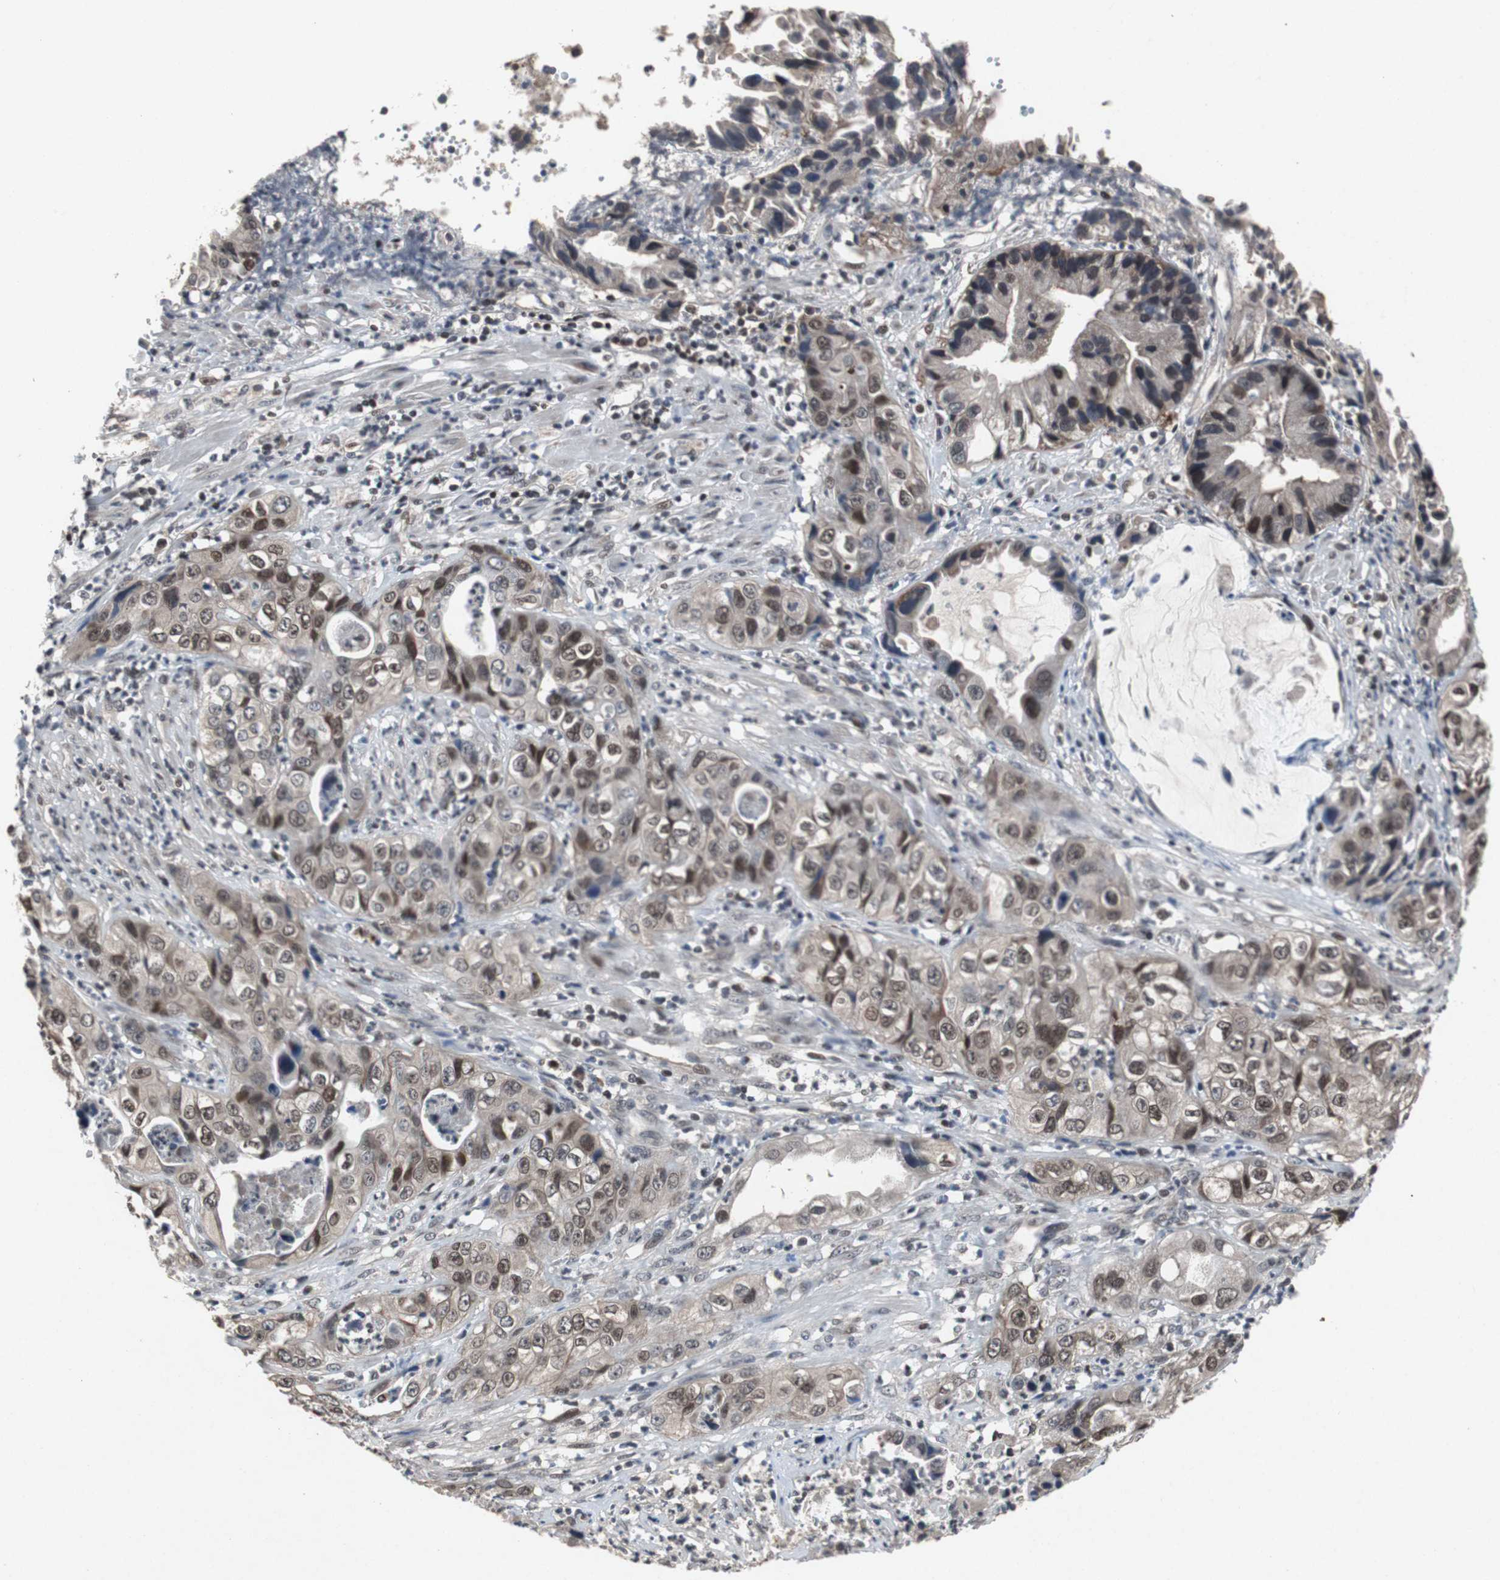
{"staining": {"intensity": "weak", "quantity": "<25%", "location": "cytoplasmic/membranous,nuclear"}, "tissue": "liver cancer", "cell_type": "Tumor cells", "image_type": "cancer", "snomed": [{"axis": "morphology", "description": "Cholangiocarcinoma"}, {"axis": "topography", "description": "Liver"}], "caption": "A photomicrograph of human cholangiocarcinoma (liver) is negative for staining in tumor cells.", "gene": "TP63", "patient": {"sex": "female", "age": 61}}